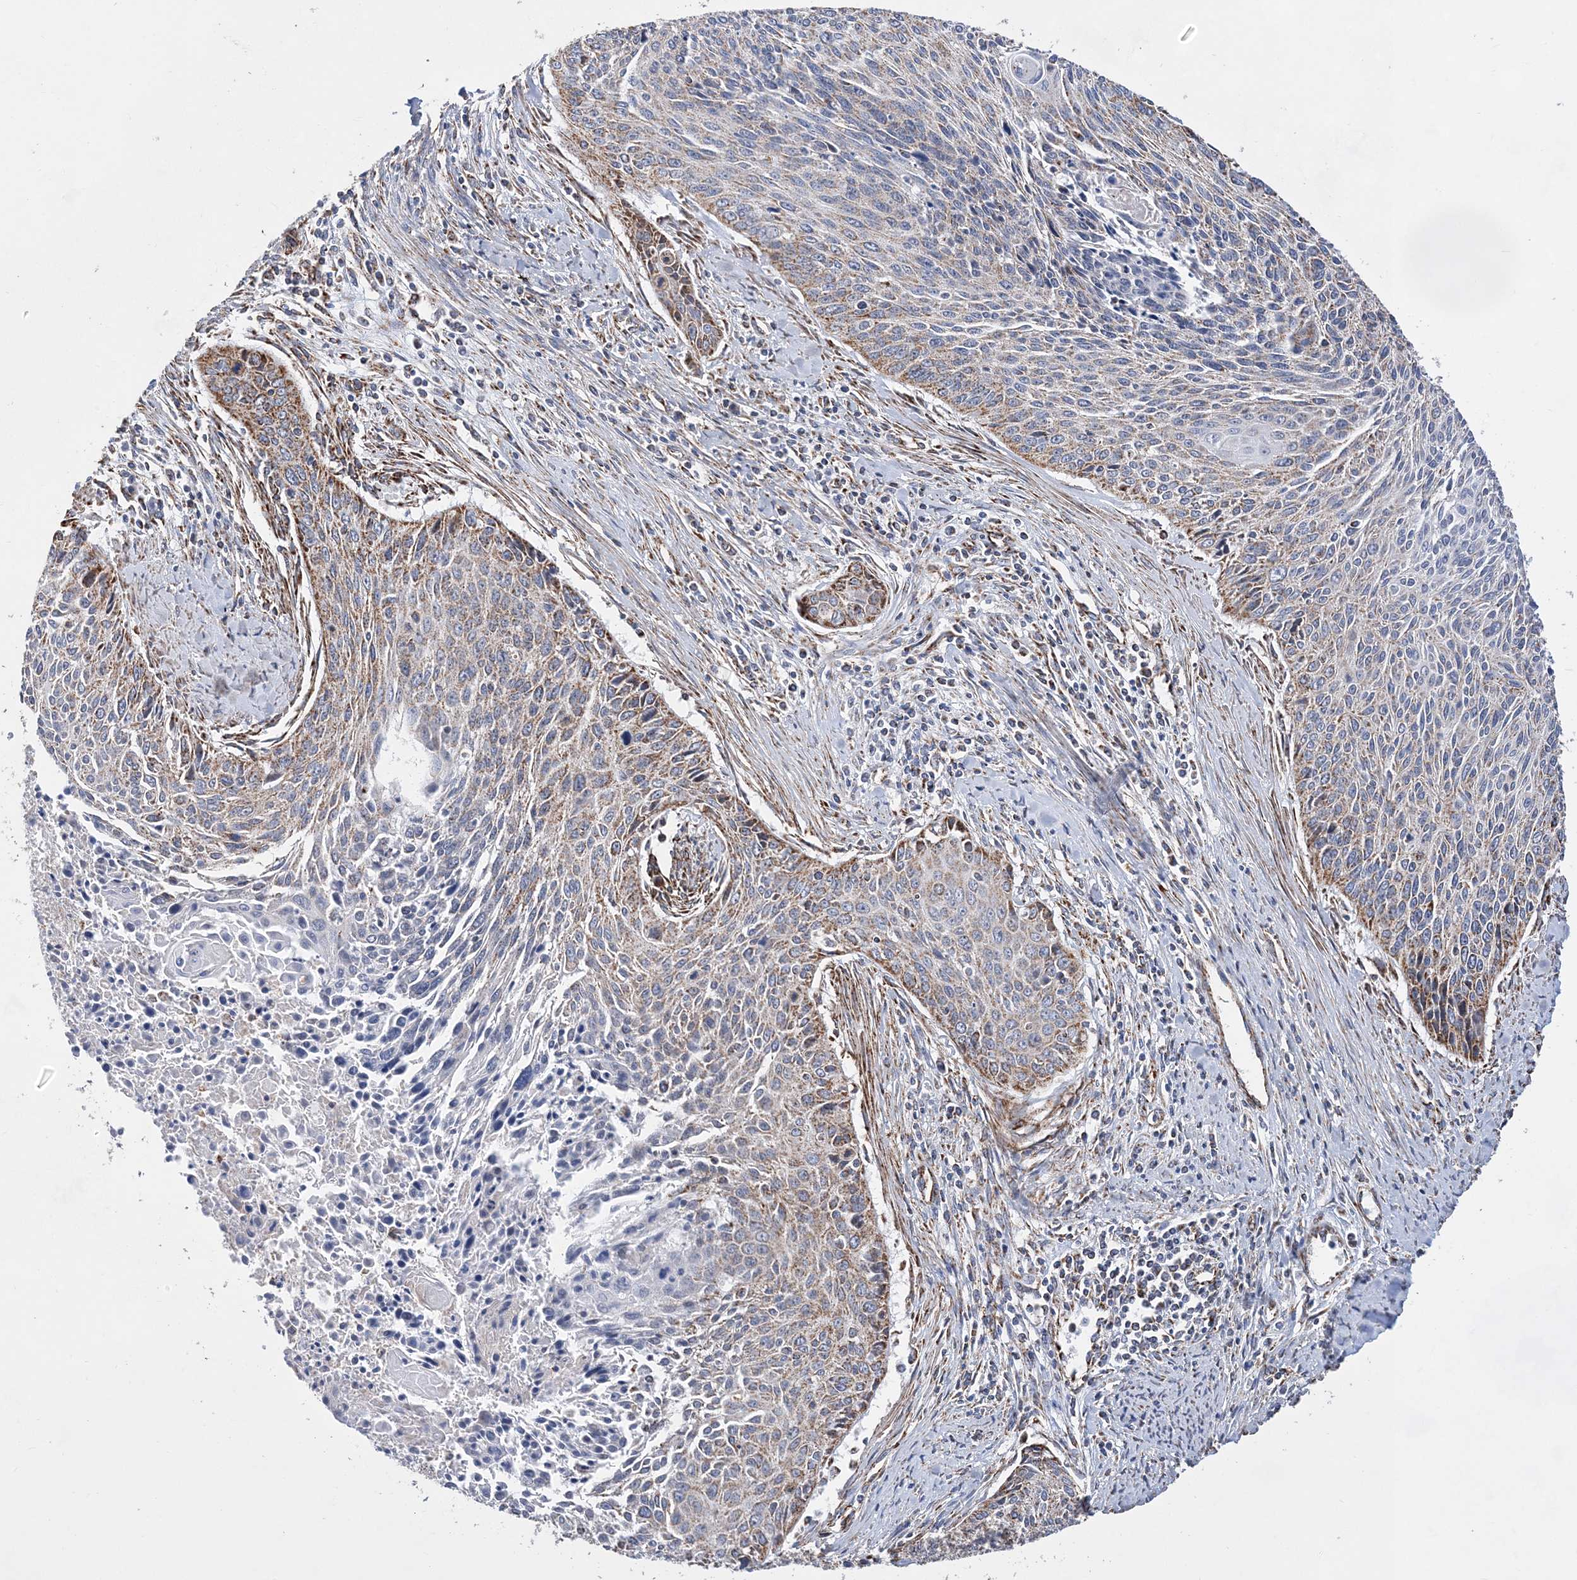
{"staining": {"intensity": "moderate", "quantity": "25%-75%", "location": "cytoplasmic/membranous"}, "tissue": "cervical cancer", "cell_type": "Tumor cells", "image_type": "cancer", "snomed": [{"axis": "morphology", "description": "Squamous cell carcinoma, NOS"}, {"axis": "topography", "description": "Cervix"}], "caption": "IHC (DAB (3,3'-diaminobenzidine)) staining of squamous cell carcinoma (cervical) exhibits moderate cytoplasmic/membranous protein staining in approximately 25%-75% of tumor cells.", "gene": "ACOT9", "patient": {"sex": "female", "age": 55}}